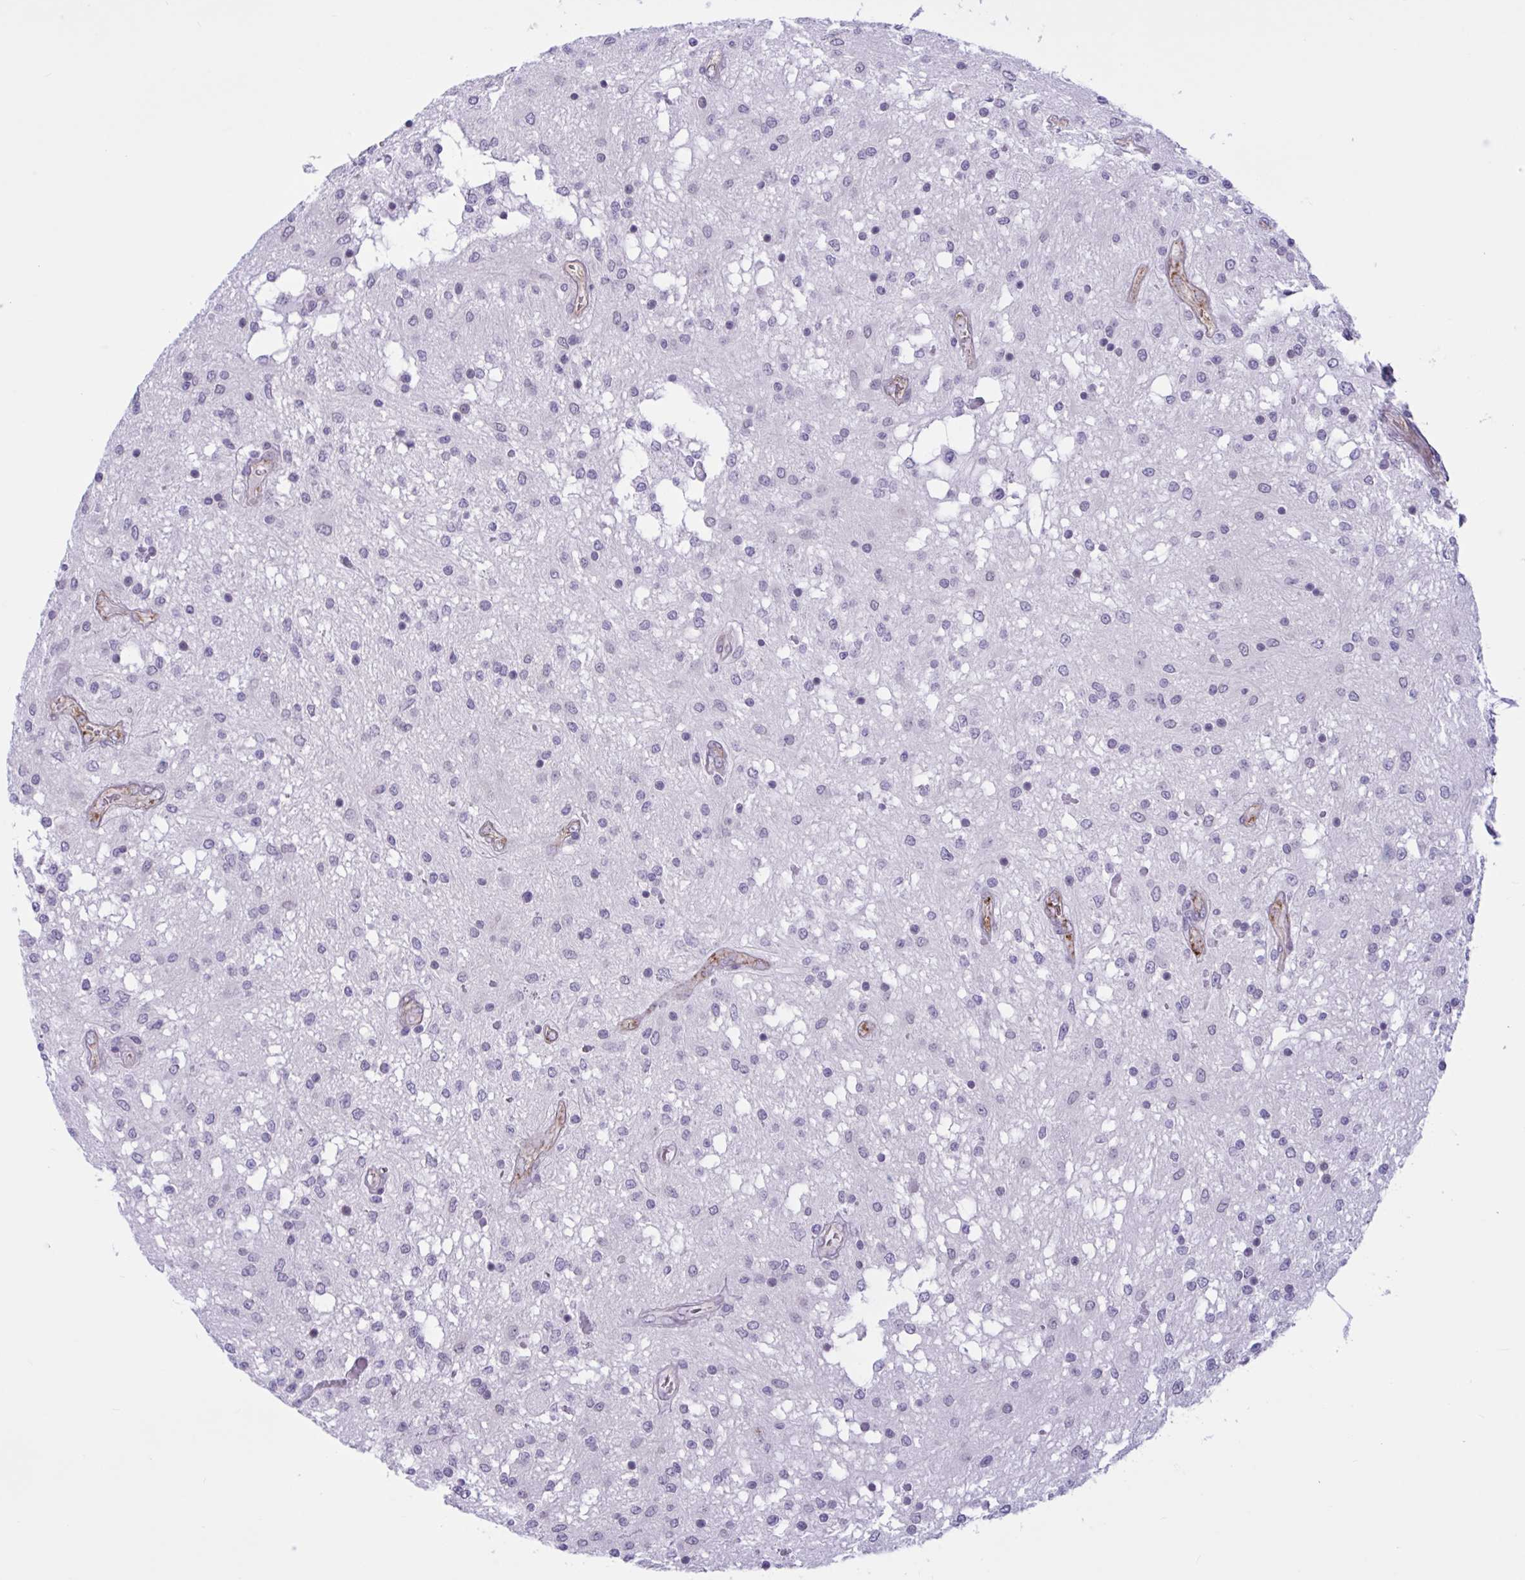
{"staining": {"intensity": "negative", "quantity": "none", "location": "none"}, "tissue": "glioma", "cell_type": "Tumor cells", "image_type": "cancer", "snomed": [{"axis": "morphology", "description": "Glioma, malignant, Low grade"}, {"axis": "topography", "description": "Cerebellum"}], "caption": "High power microscopy histopathology image of an immunohistochemistry (IHC) photomicrograph of glioma, revealing no significant staining in tumor cells.", "gene": "TANK", "patient": {"sex": "female", "age": 14}}